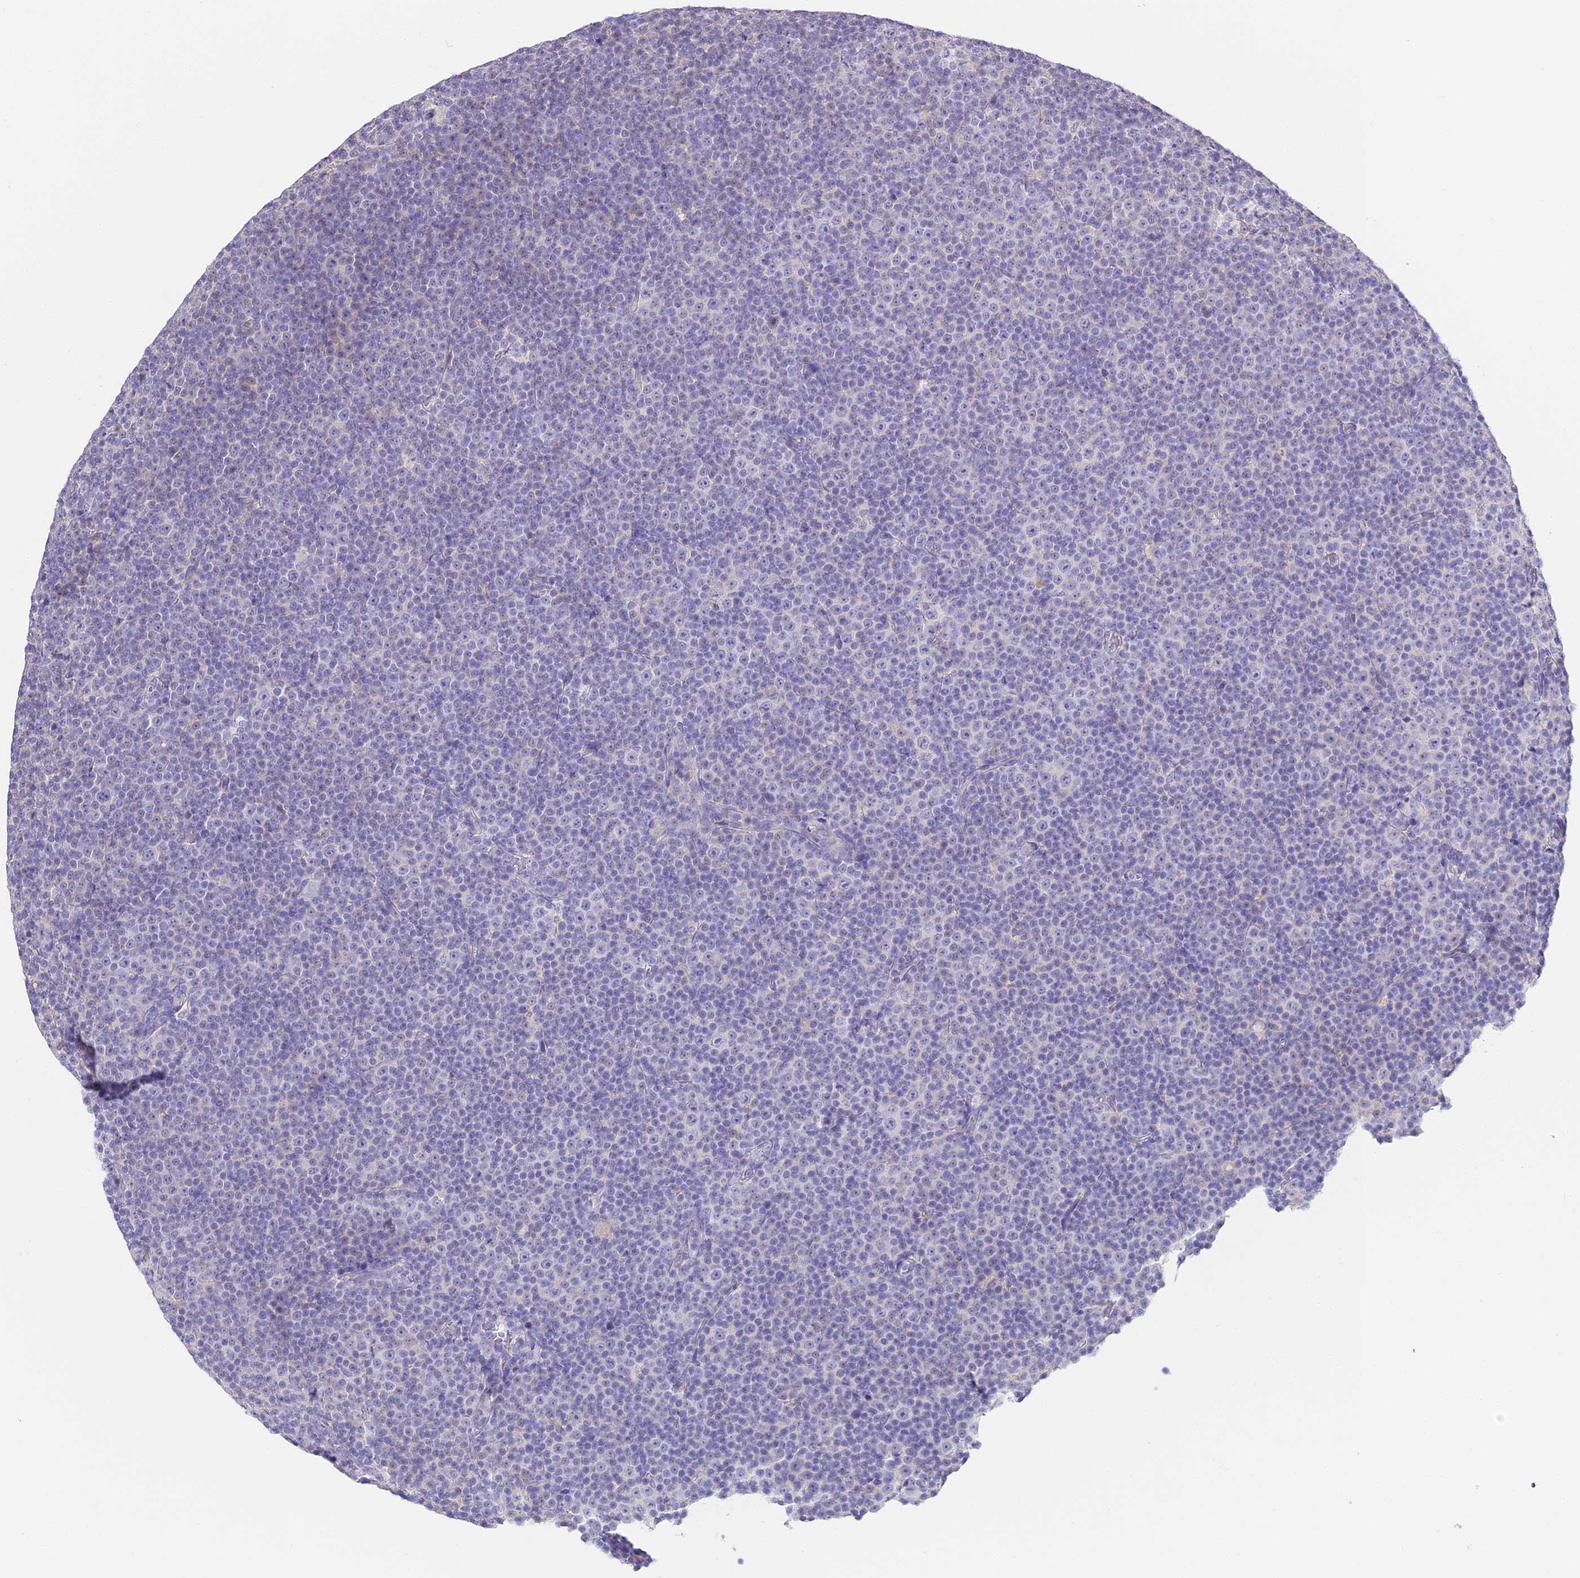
{"staining": {"intensity": "negative", "quantity": "none", "location": "none"}, "tissue": "lymphoma", "cell_type": "Tumor cells", "image_type": "cancer", "snomed": [{"axis": "morphology", "description": "Malignant lymphoma, non-Hodgkin's type, Low grade"}, {"axis": "topography", "description": "Lymph node"}], "caption": "Tumor cells show no significant protein positivity in malignant lymphoma, non-Hodgkin's type (low-grade).", "gene": "ABHD14A-ACY1", "patient": {"sex": "female", "age": 67}}